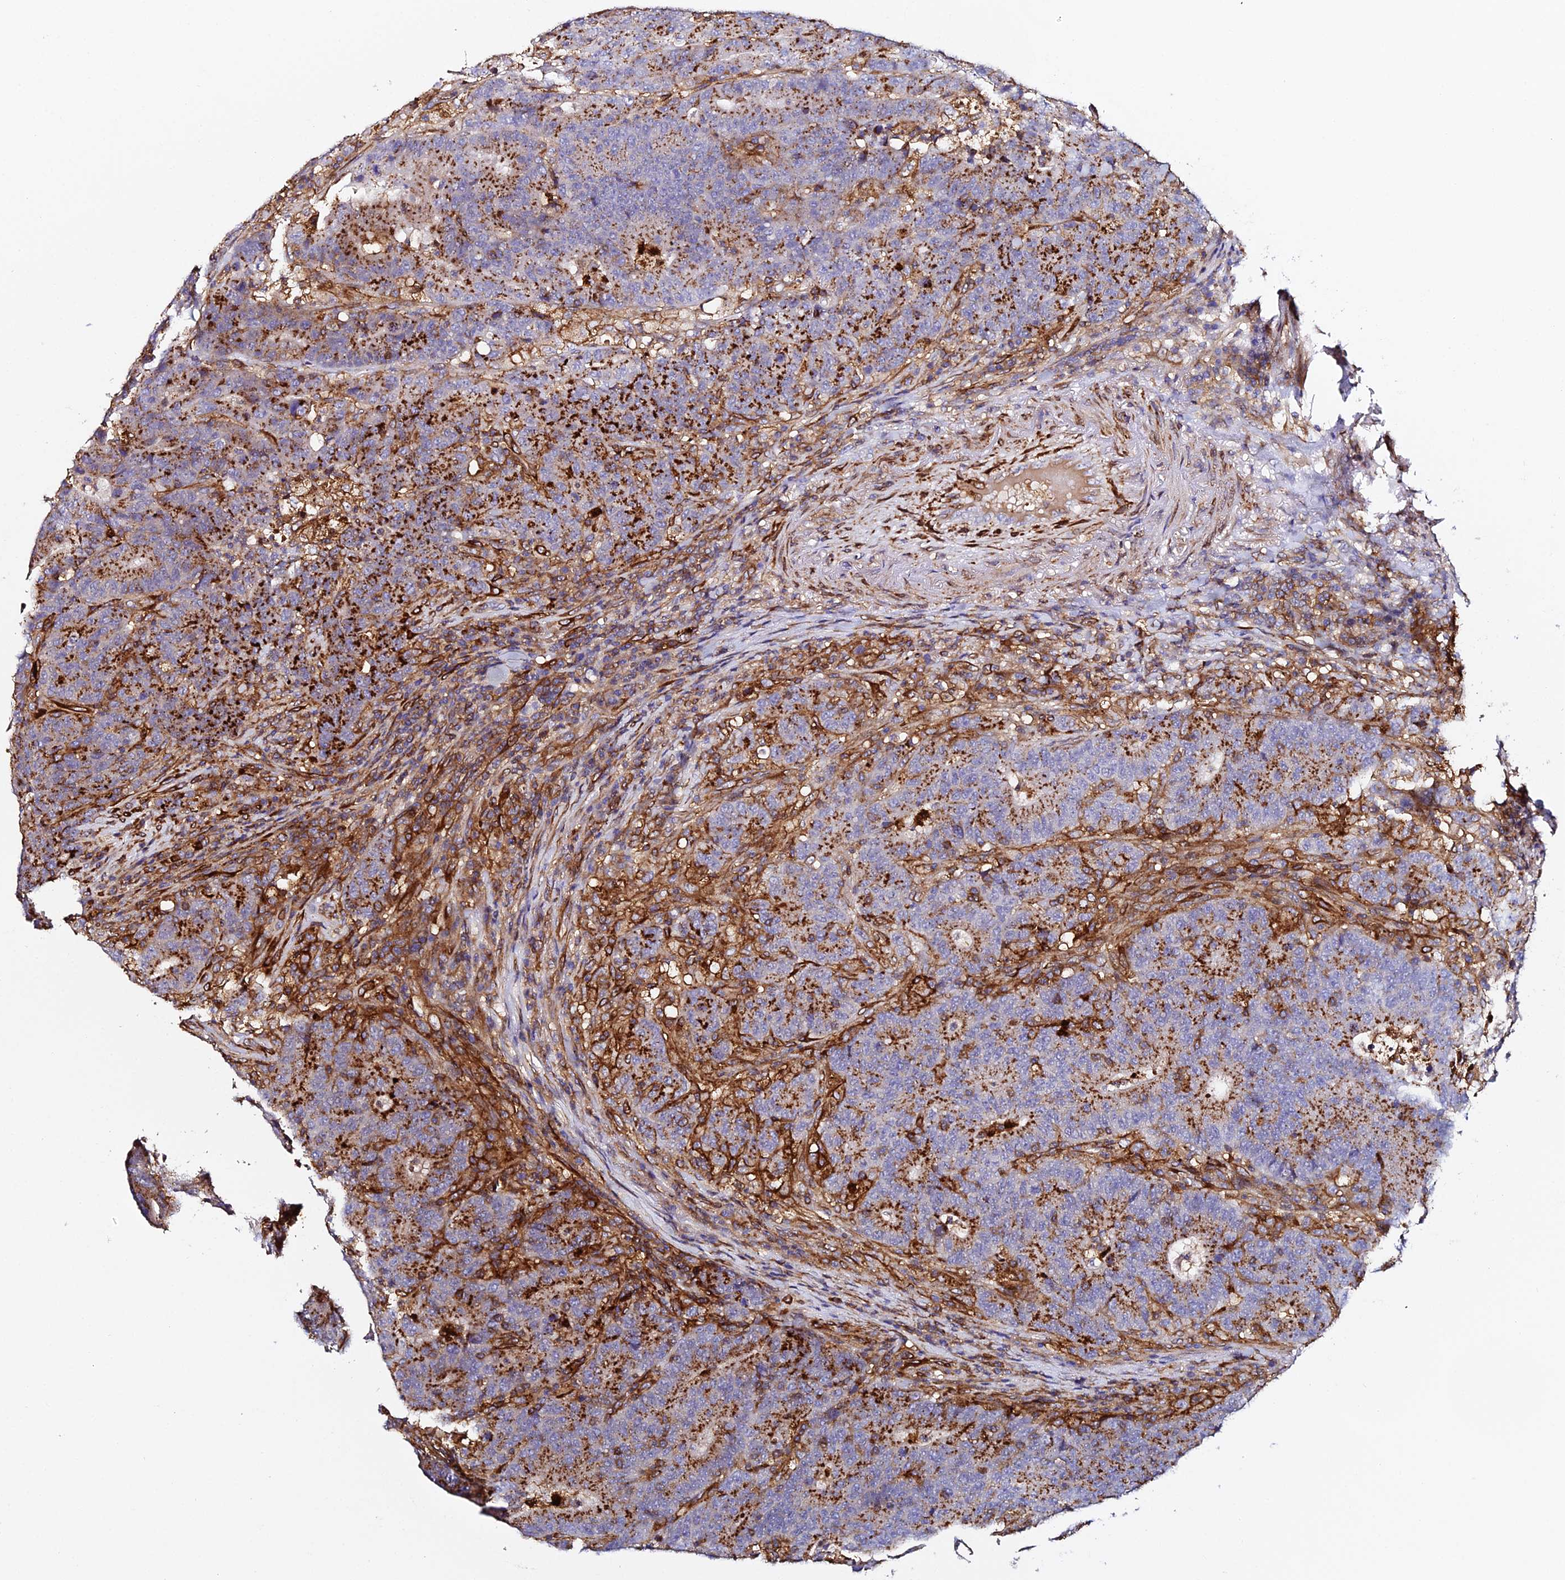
{"staining": {"intensity": "strong", "quantity": "25%-75%", "location": "cytoplasmic/membranous"}, "tissue": "colorectal cancer", "cell_type": "Tumor cells", "image_type": "cancer", "snomed": [{"axis": "morphology", "description": "Normal tissue, NOS"}, {"axis": "morphology", "description": "Adenocarcinoma, NOS"}, {"axis": "topography", "description": "Colon"}], "caption": "The histopathology image shows immunohistochemical staining of colorectal adenocarcinoma. There is strong cytoplasmic/membranous staining is seen in about 25%-75% of tumor cells. (DAB = brown stain, brightfield microscopy at high magnification).", "gene": "TRPV2", "patient": {"sex": "female", "age": 75}}